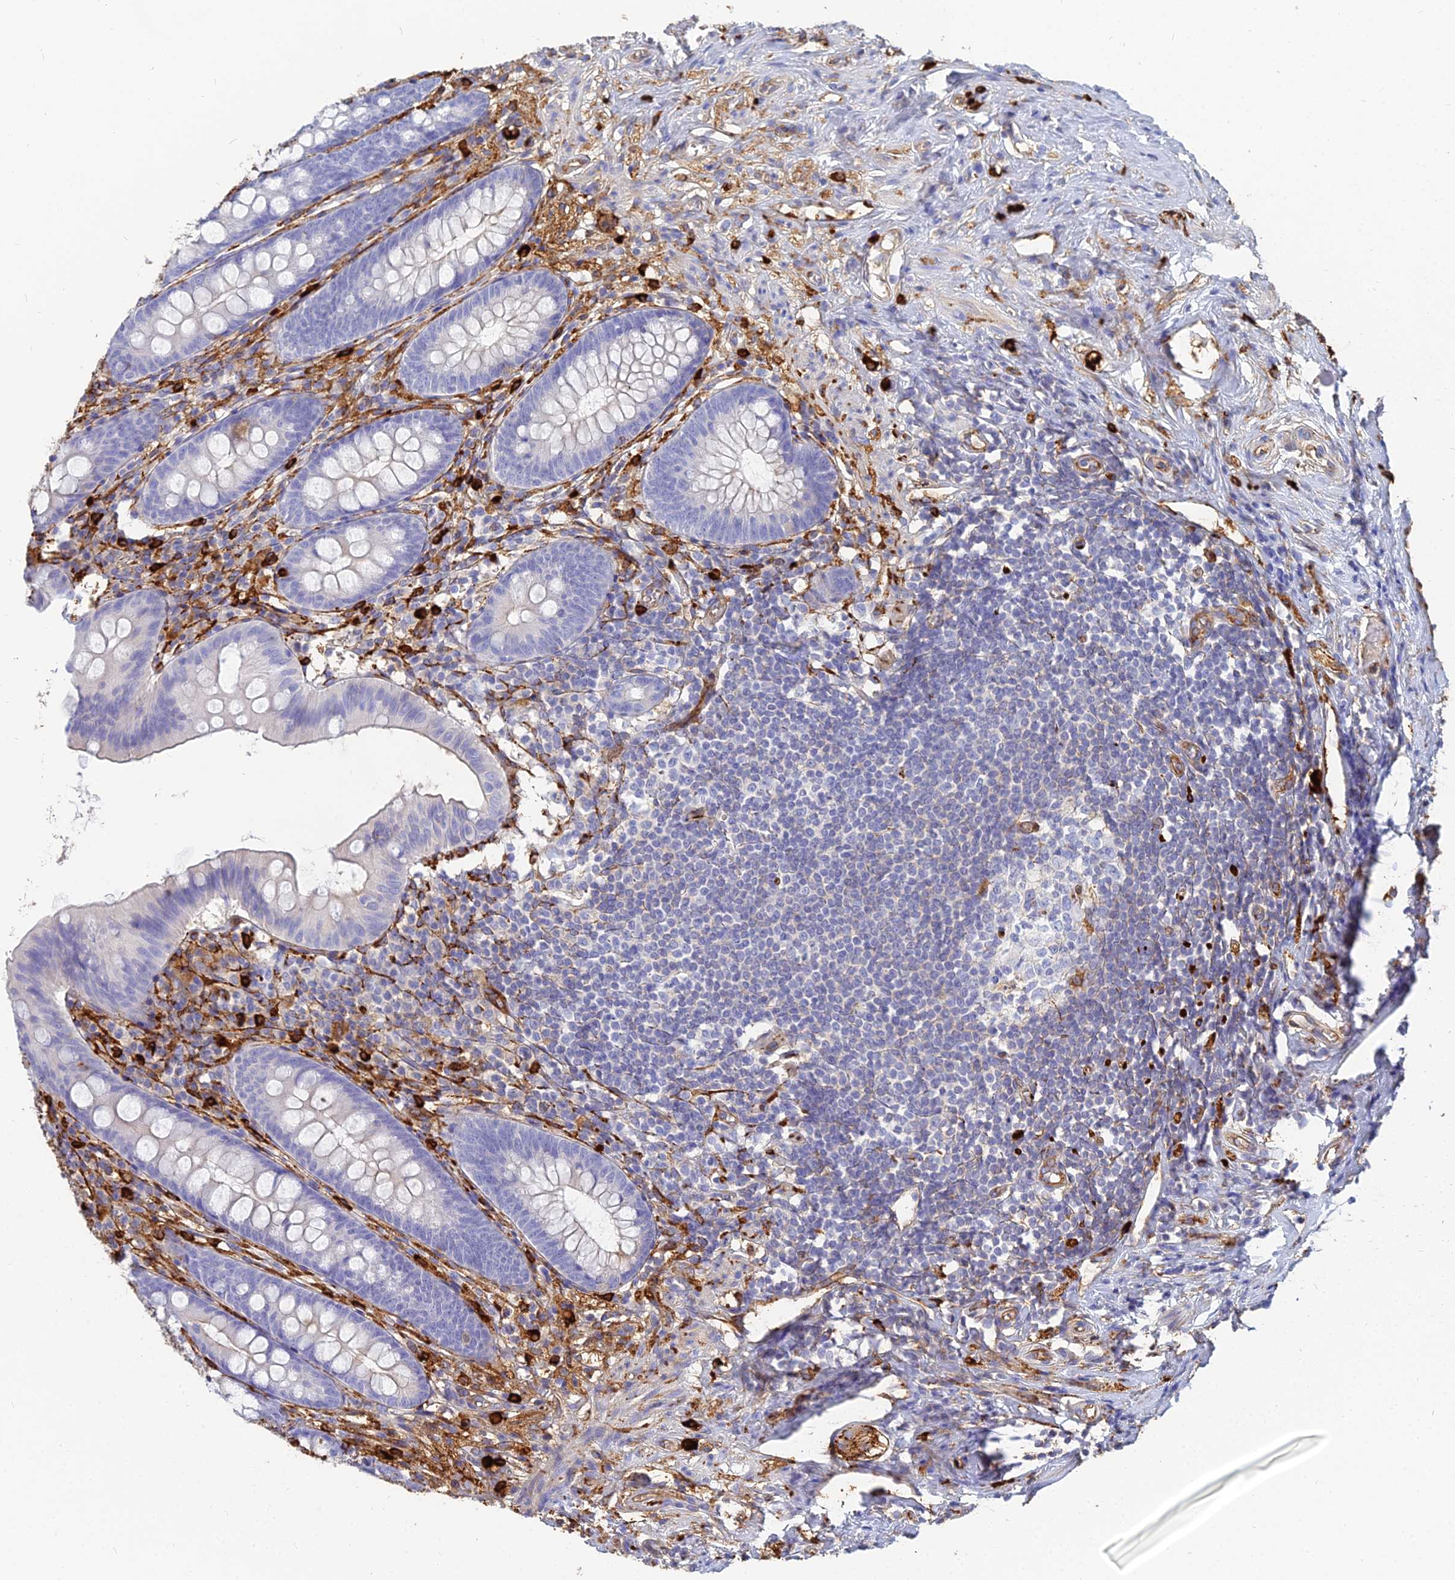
{"staining": {"intensity": "negative", "quantity": "none", "location": "none"}, "tissue": "appendix", "cell_type": "Glandular cells", "image_type": "normal", "snomed": [{"axis": "morphology", "description": "Normal tissue, NOS"}, {"axis": "topography", "description": "Appendix"}], "caption": "DAB (3,3'-diaminobenzidine) immunohistochemical staining of normal appendix displays no significant positivity in glandular cells.", "gene": "VAT1", "patient": {"sex": "female", "age": 51}}